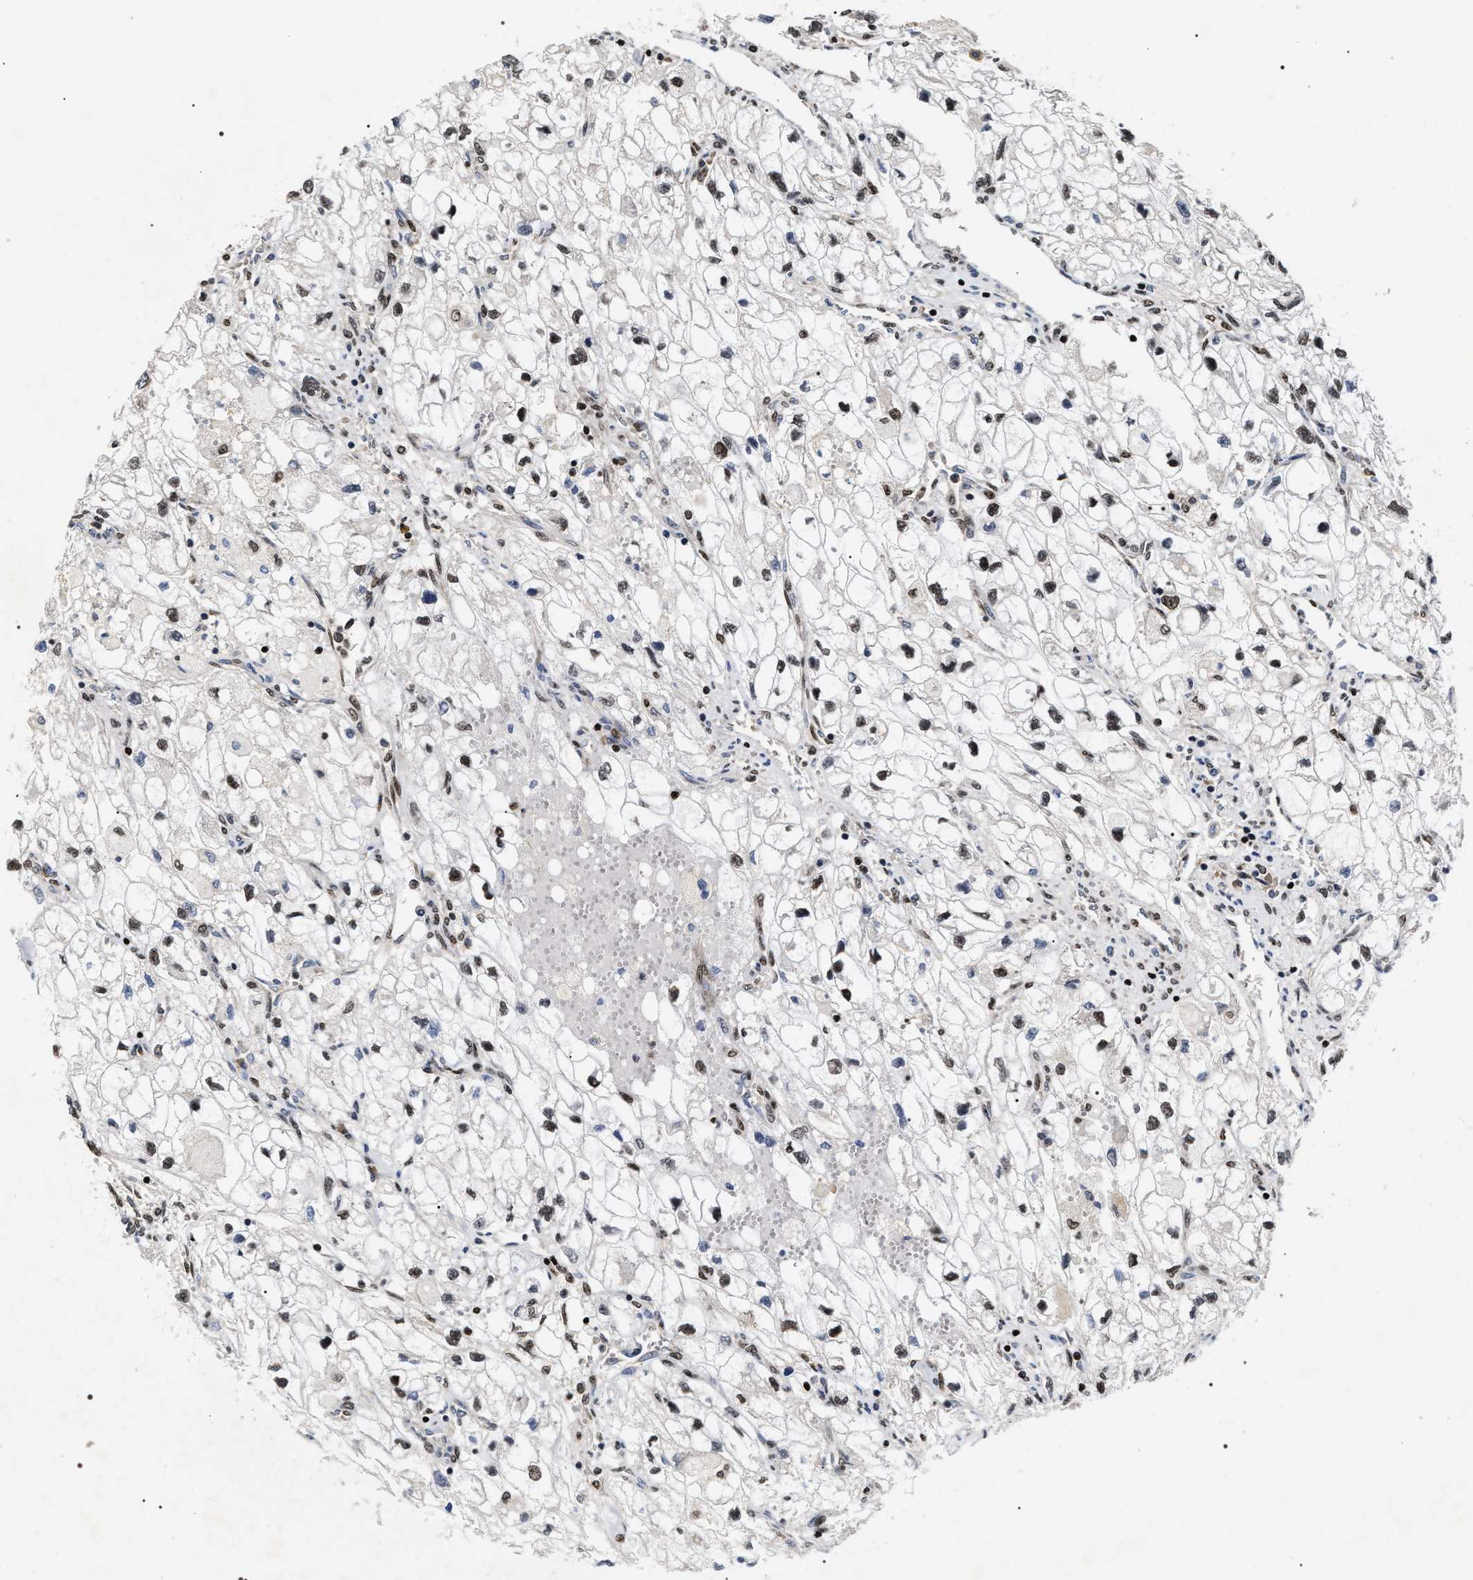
{"staining": {"intensity": "weak", "quantity": ">75%", "location": "nuclear"}, "tissue": "renal cancer", "cell_type": "Tumor cells", "image_type": "cancer", "snomed": [{"axis": "morphology", "description": "Adenocarcinoma, NOS"}, {"axis": "topography", "description": "Kidney"}], "caption": "IHC (DAB (3,3'-diaminobenzidine)) staining of adenocarcinoma (renal) displays weak nuclear protein expression in about >75% of tumor cells. Using DAB (3,3'-diaminobenzidine) (brown) and hematoxylin (blue) stains, captured at high magnification using brightfield microscopy.", "gene": "RRP1B", "patient": {"sex": "female", "age": 70}}